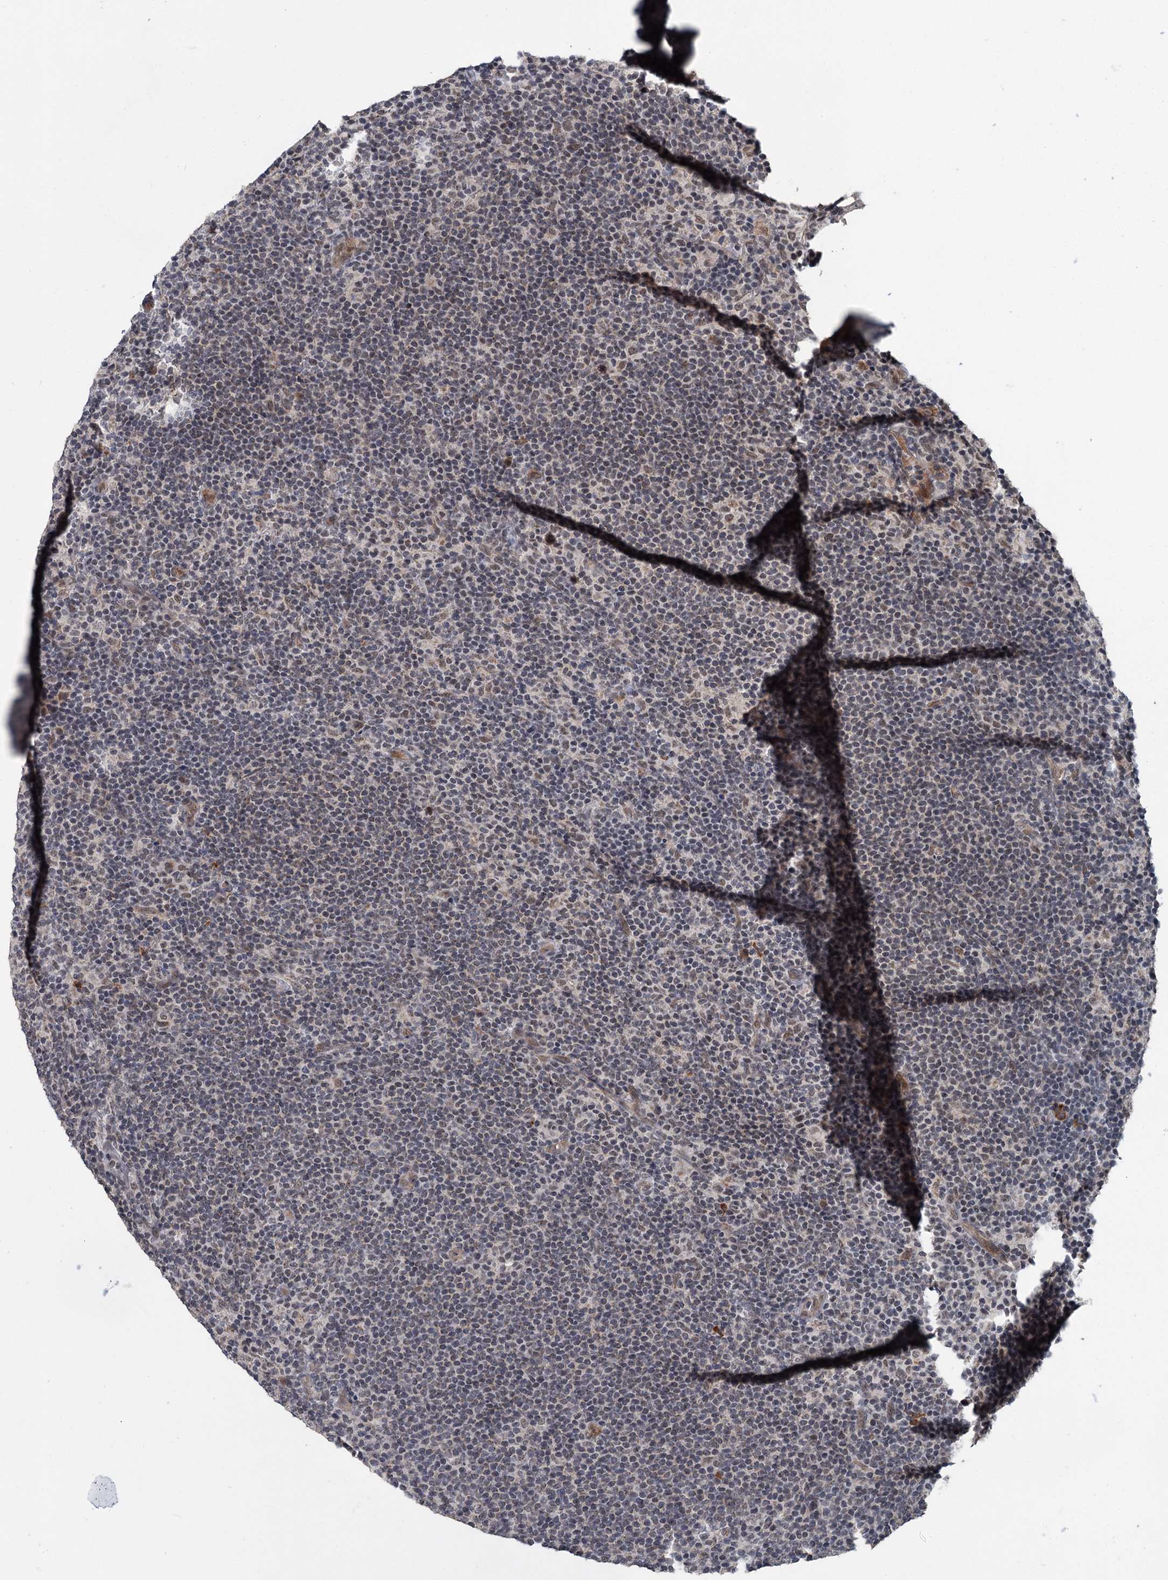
{"staining": {"intensity": "weak", "quantity": "25%-75%", "location": "nuclear"}, "tissue": "lymphoma", "cell_type": "Tumor cells", "image_type": "cancer", "snomed": [{"axis": "morphology", "description": "Hodgkin's disease, NOS"}, {"axis": "topography", "description": "Lymph node"}], "caption": "Immunohistochemistry image of human Hodgkin's disease stained for a protein (brown), which reveals low levels of weak nuclear positivity in about 25%-75% of tumor cells.", "gene": "KANSL2", "patient": {"sex": "female", "age": 57}}